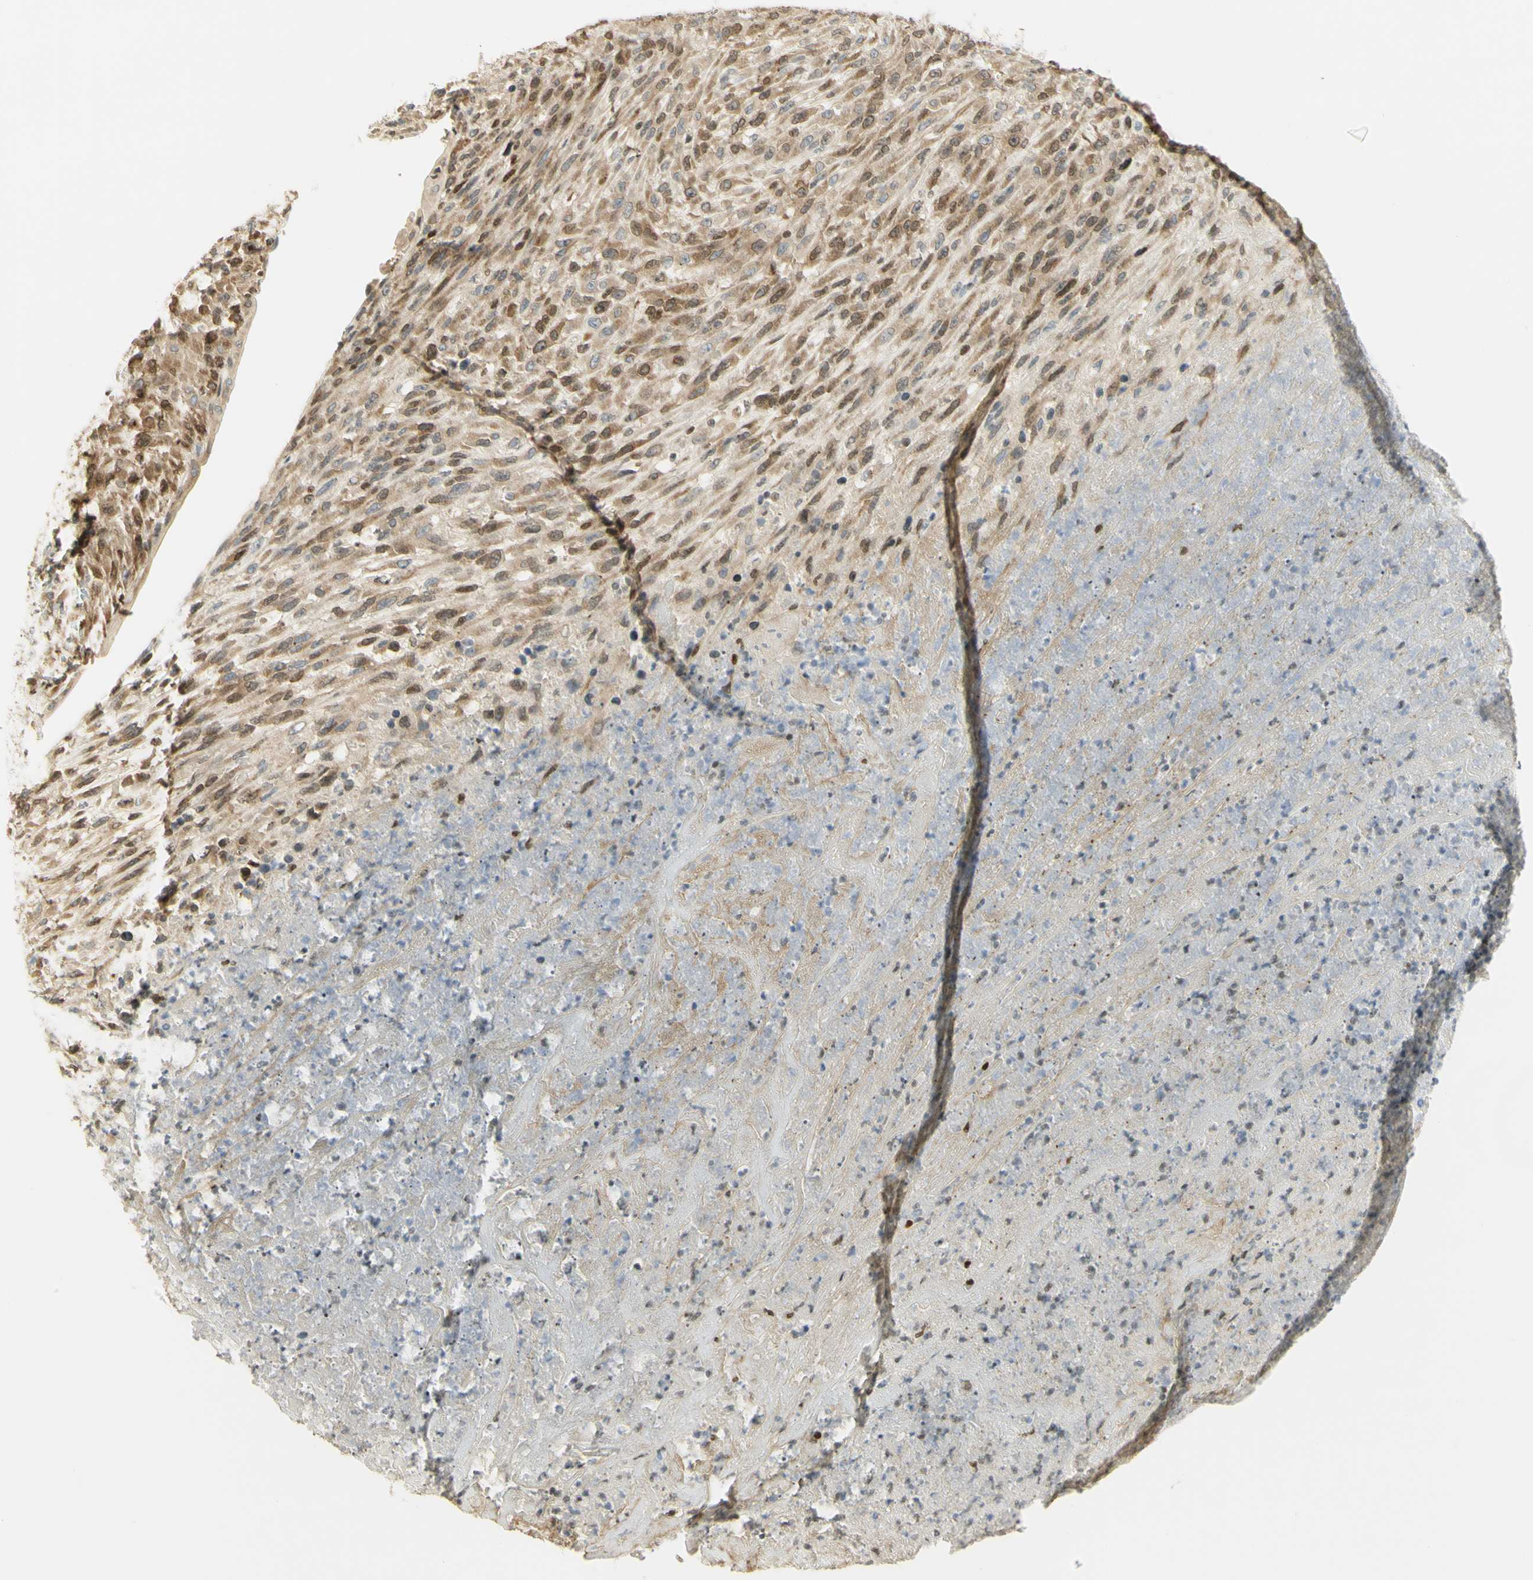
{"staining": {"intensity": "moderate", "quantity": ">75%", "location": "cytoplasmic/membranous,nuclear"}, "tissue": "urothelial cancer", "cell_type": "Tumor cells", "image_type": "cancer", "snomed": [{"axis": "morphology", "description": "Urothelial carcinoma, High grade"}, {"axis": "topography", "description": "Urinary bladder"}], "caption": "IHC (DAB (3,3'-diaminobenzidine)) staining of human urothelial cancer displays moderate cytoplasmic/membranous and nuclear protein expression in approximately >75% of tumor cells.", "gene": "KIF11", "patient": {"sex": "male", "age": 66}}